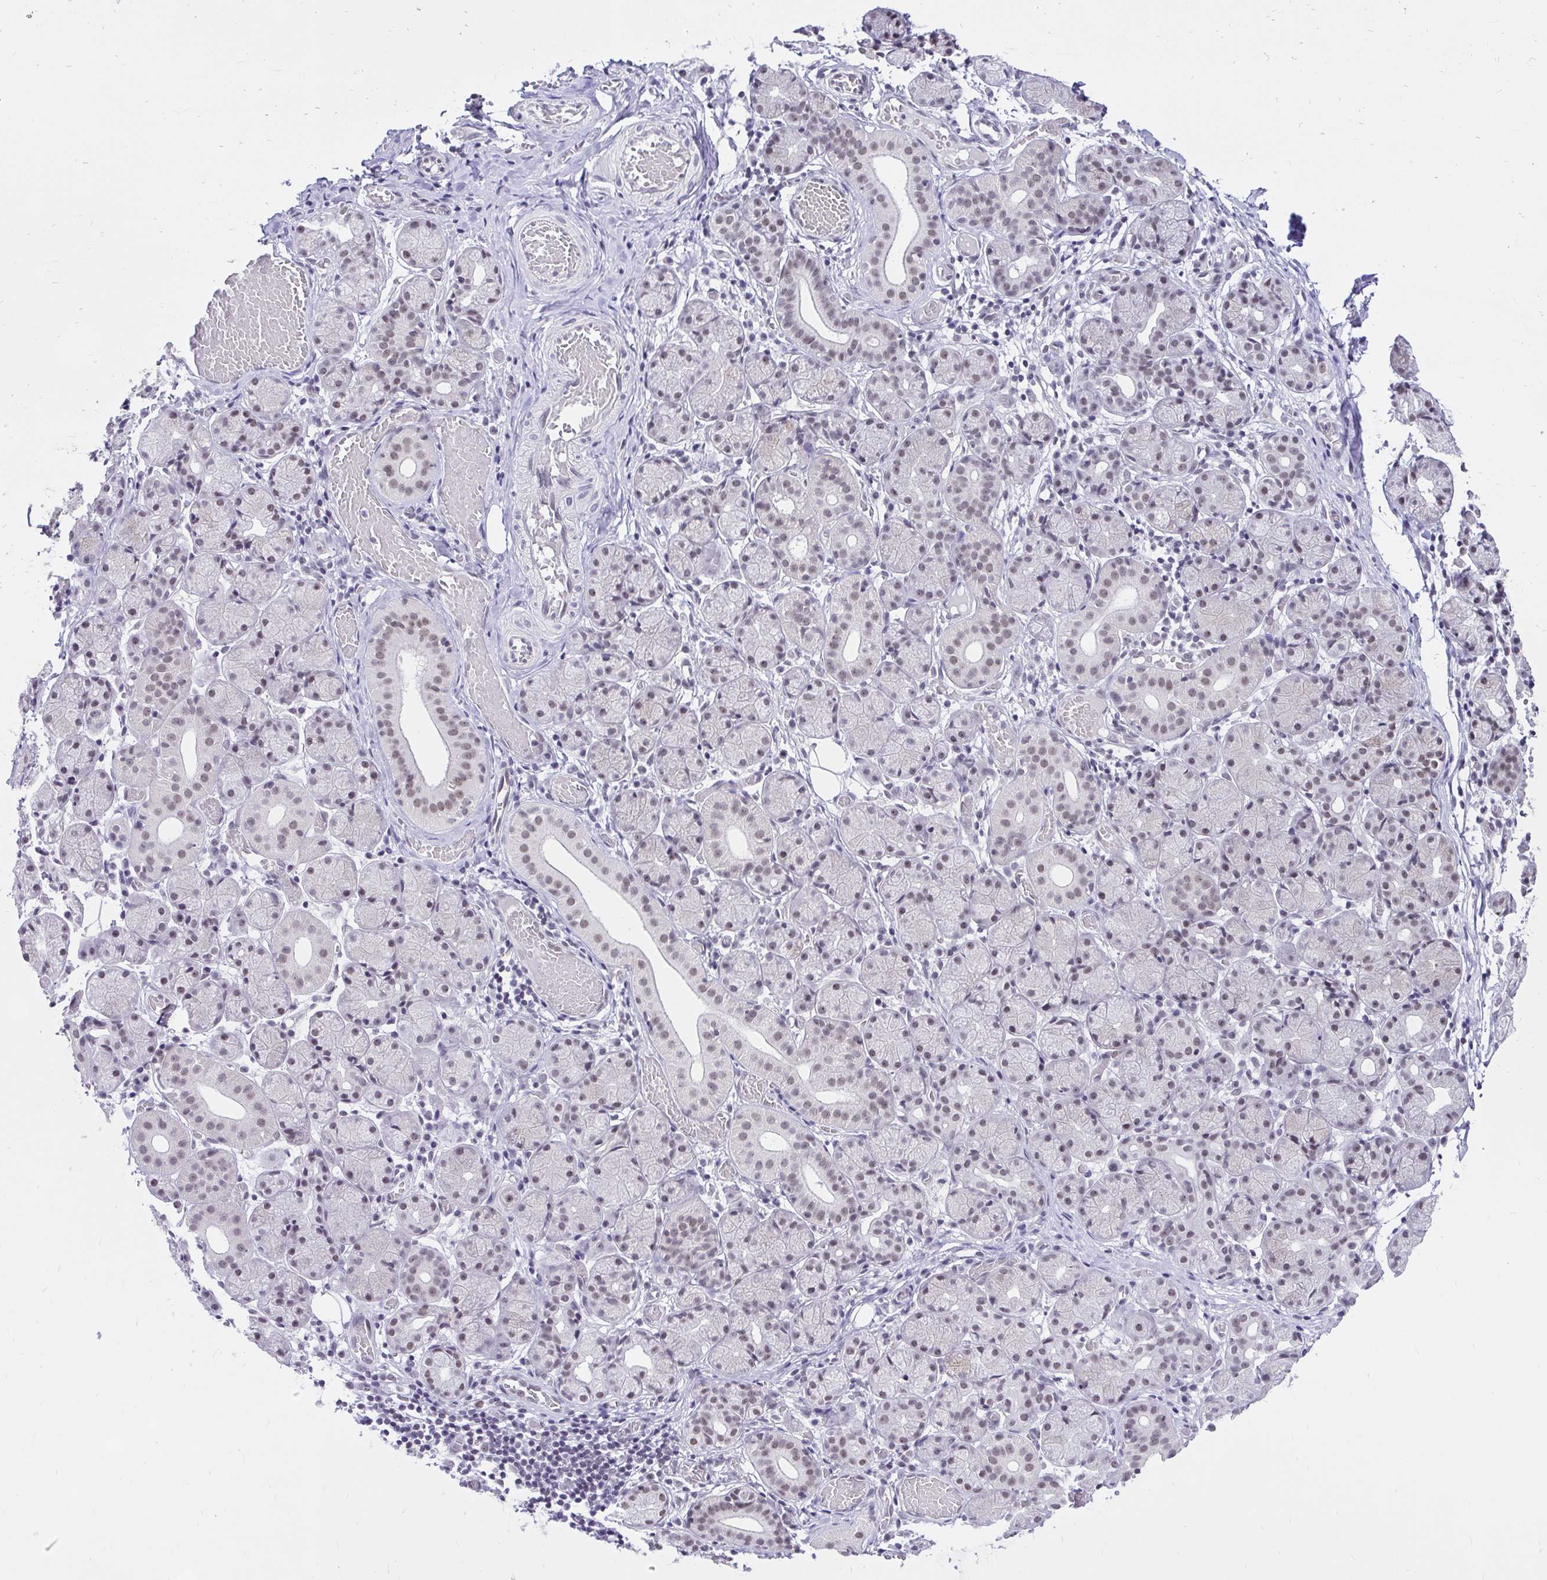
{"staining": {"intensity": "weak", "quantity": ">75%", "location": "nuclear"}, "tissue": "salivary gland", "cell_type": "Glandular cells", "image_type": "normal", "snomed": [{"axis": "morphology", "description": "Normal tissue, NOS"}, {"axis": "topography", "description": "Salivary gland"}], "caption": "Weak nuclear staining for a protein is seen in approximately >75% of glandular cells of benign salivary gland using immunohistochemistry (IHC).", "gene": "ZNF860", "patient": {"sex": "female", "age": 24}}